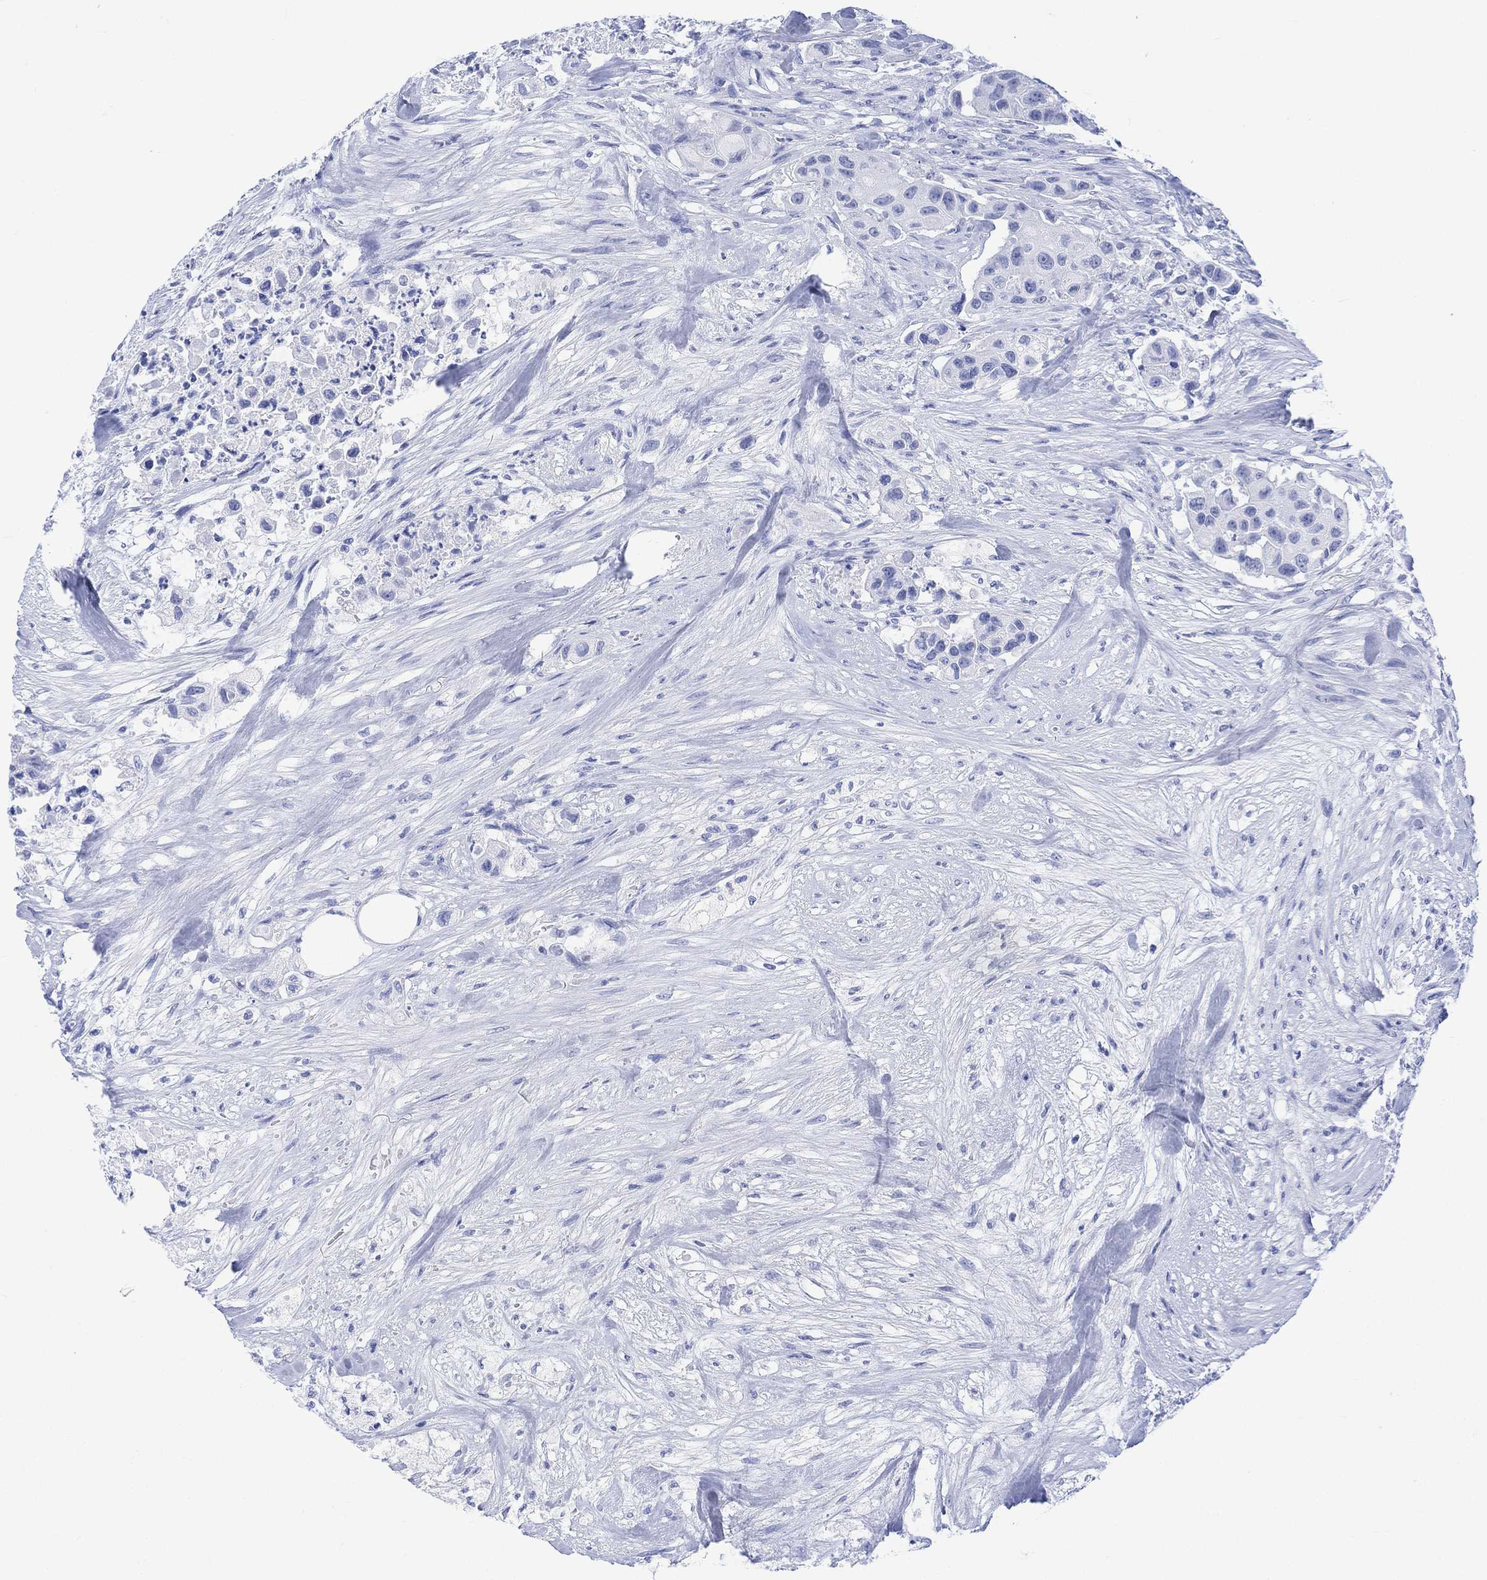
{"staining": {"intensity": "negative", "quantity": "none", "location": "none"}, "tissue": "urothelial cancer", "cell_type": "Tumor cells", "image_type": "cancer", "snomed": [{"axis": "morphology", "description": "Urothelial carcinoma, High grade"}, {"axis": "topography", "description": "Urinary bladder"}], "caption": "DAB (3,3'-diaminobenzidine) immunohistochemical staining of human urothelial cancer reveals no significant expression in tumor cells.", "gene": "CELF4", "patient": {"sex": "female", "age": 73}}